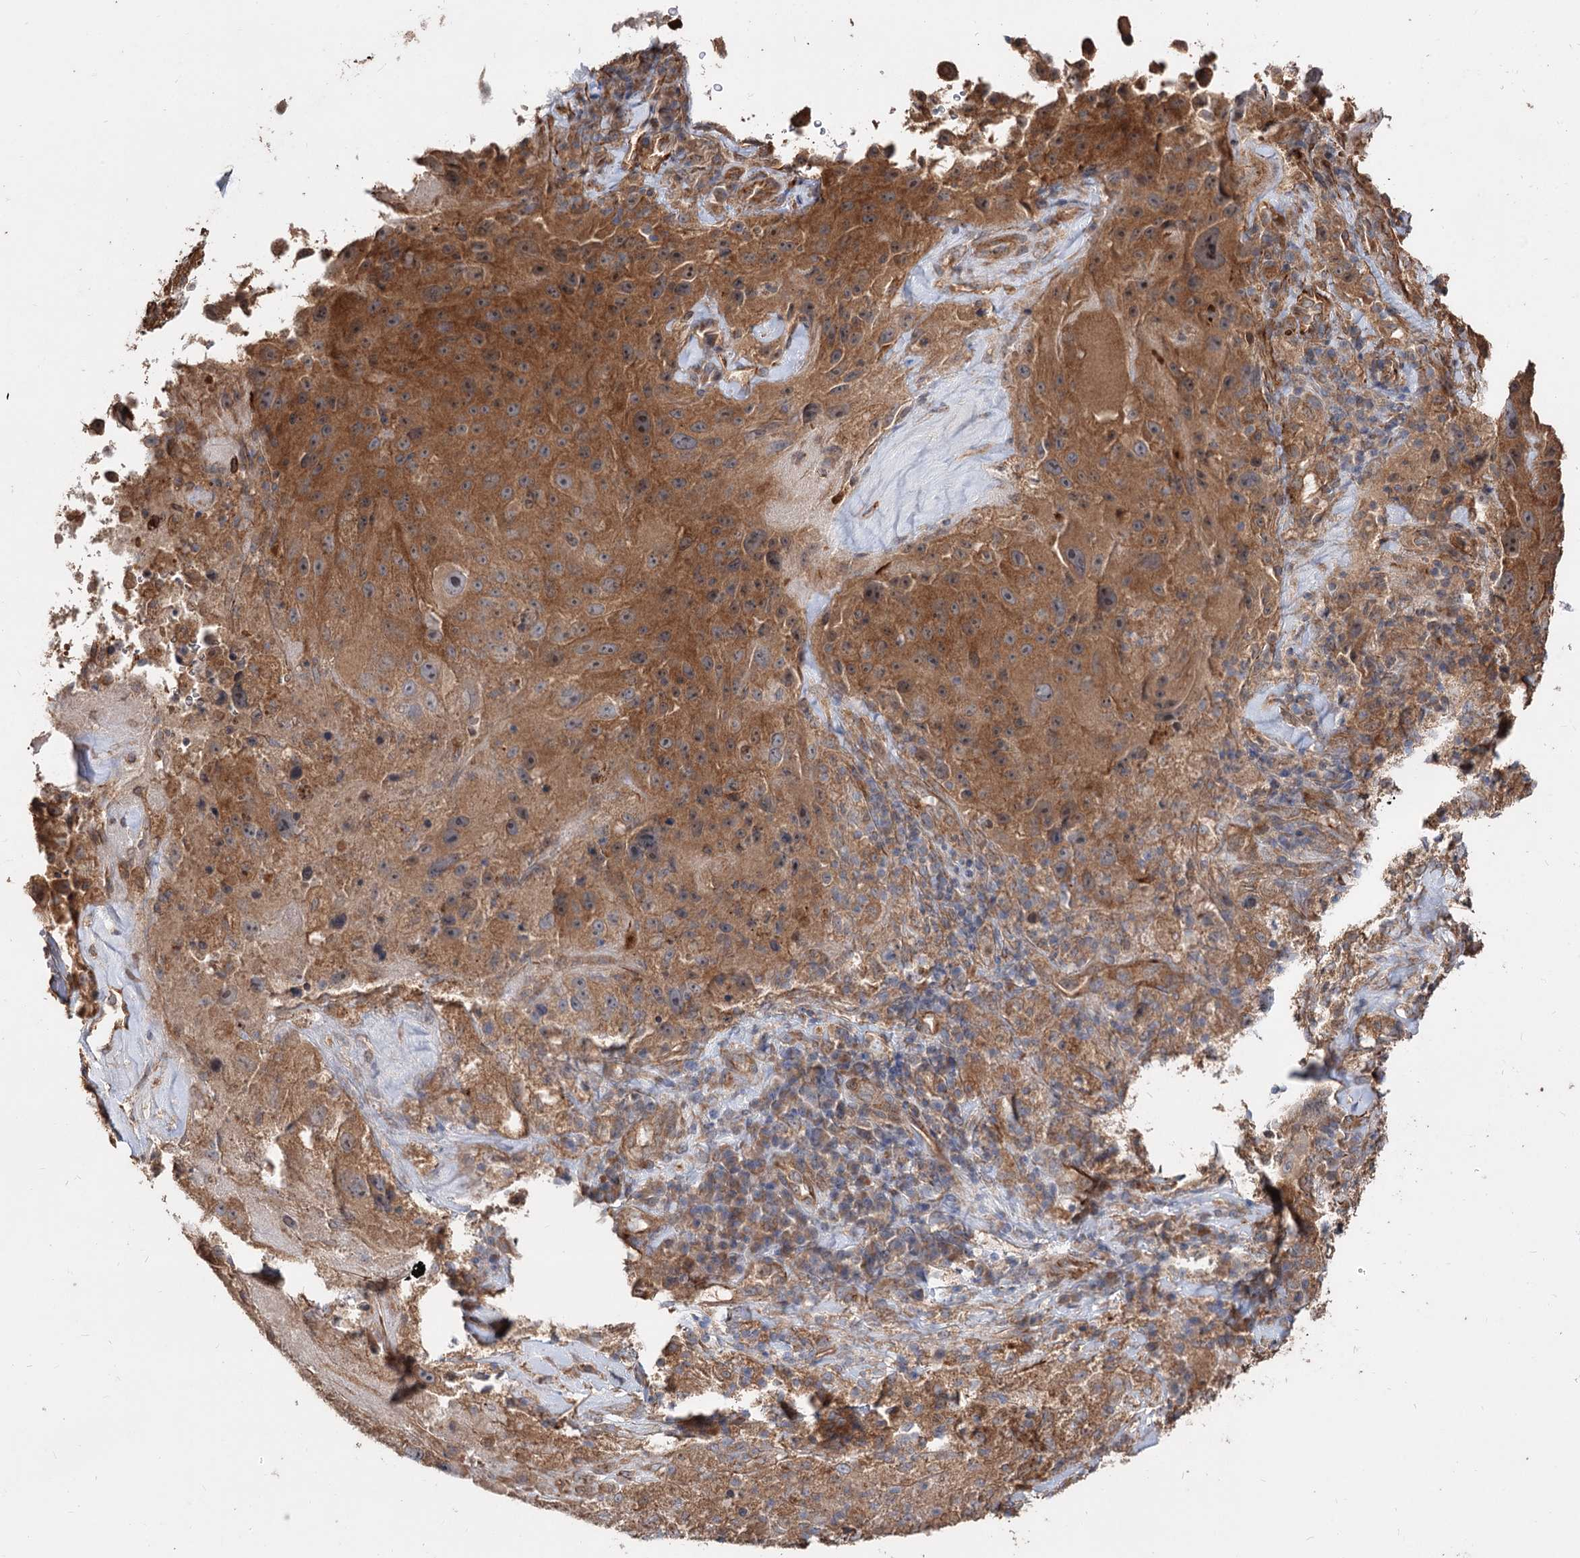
{"staining": {"intensity": "moderate", "quantity": ">75%", "location": "cytoplasmic/membranous"}, "tissue": "melanoma", "cell_type": "Tumor cells", "image_type": "cancer", "snomed": [{"axis": "morphology", "description": "Malignant melanoma, Metastatic site"}, {"axis": "topography", "description": "Lymph node"}], "caption": "Protein expression by immunohistochemistry (IHC) exhibits moderate cytoplasmic/membranous expression in approximately >75% of tumor cells in melanoma. (IHC, brightfield microscopy, high magnification).", "gene": "SPART", "patient": {"sex": "male", "age": 62}}